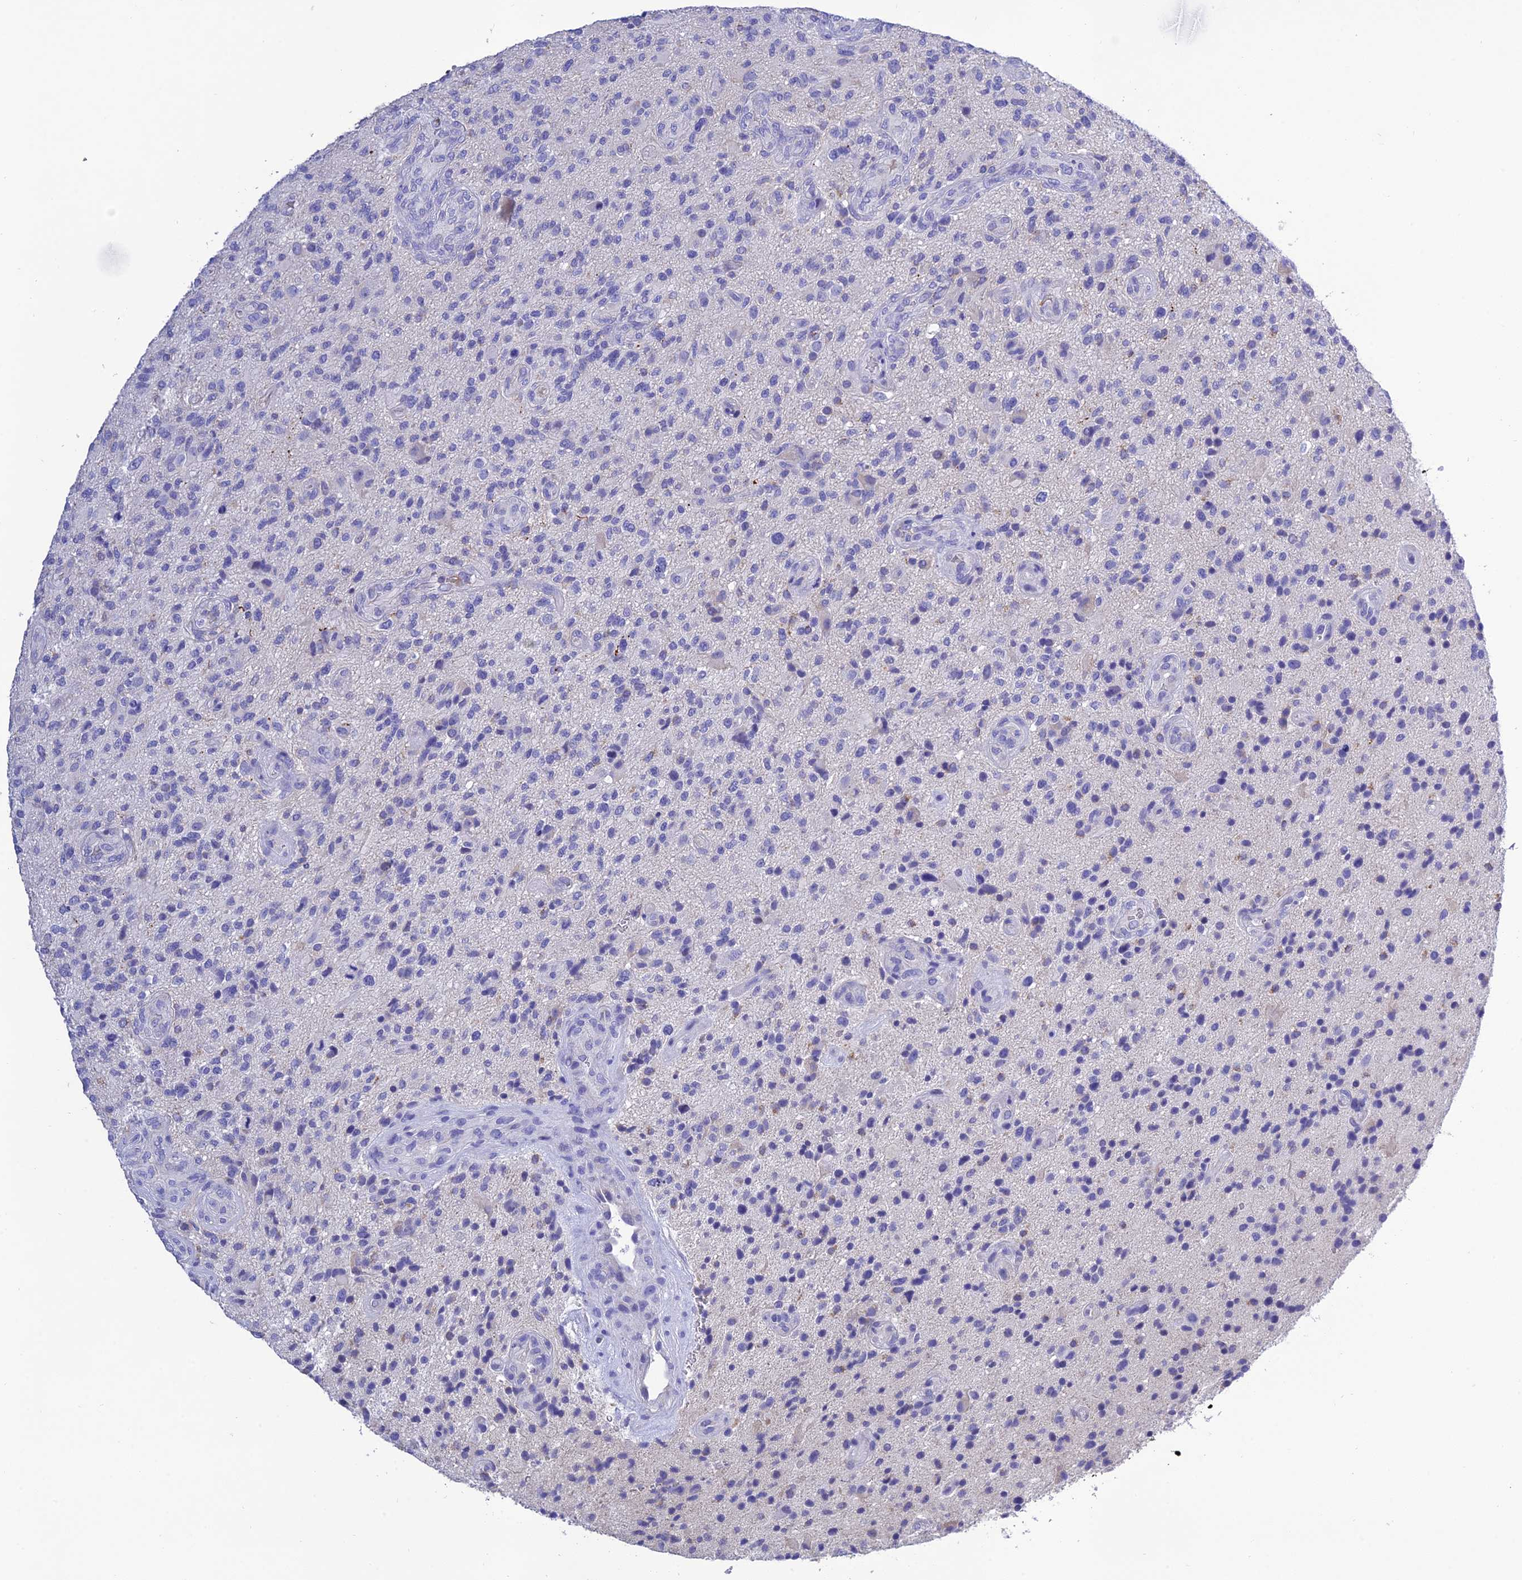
{"staining": {"intensity": "negative", "quantity": "none", "location": "none"}, "tissue": "glioma", "cell_type": "Tumor cells", "image_type": "cancer", "snomed": [{"axis": "morphology", "description": "Glioma, malignant, High grade"}, {"axis": "topography", "description": "Brain"}], "caption": "Micrograph shows no protein expression in tumor cells of malignant glioma (high-grade) tissue.", "gene": "MS4A5", "patient": {"sex": "male", "age": 47}}